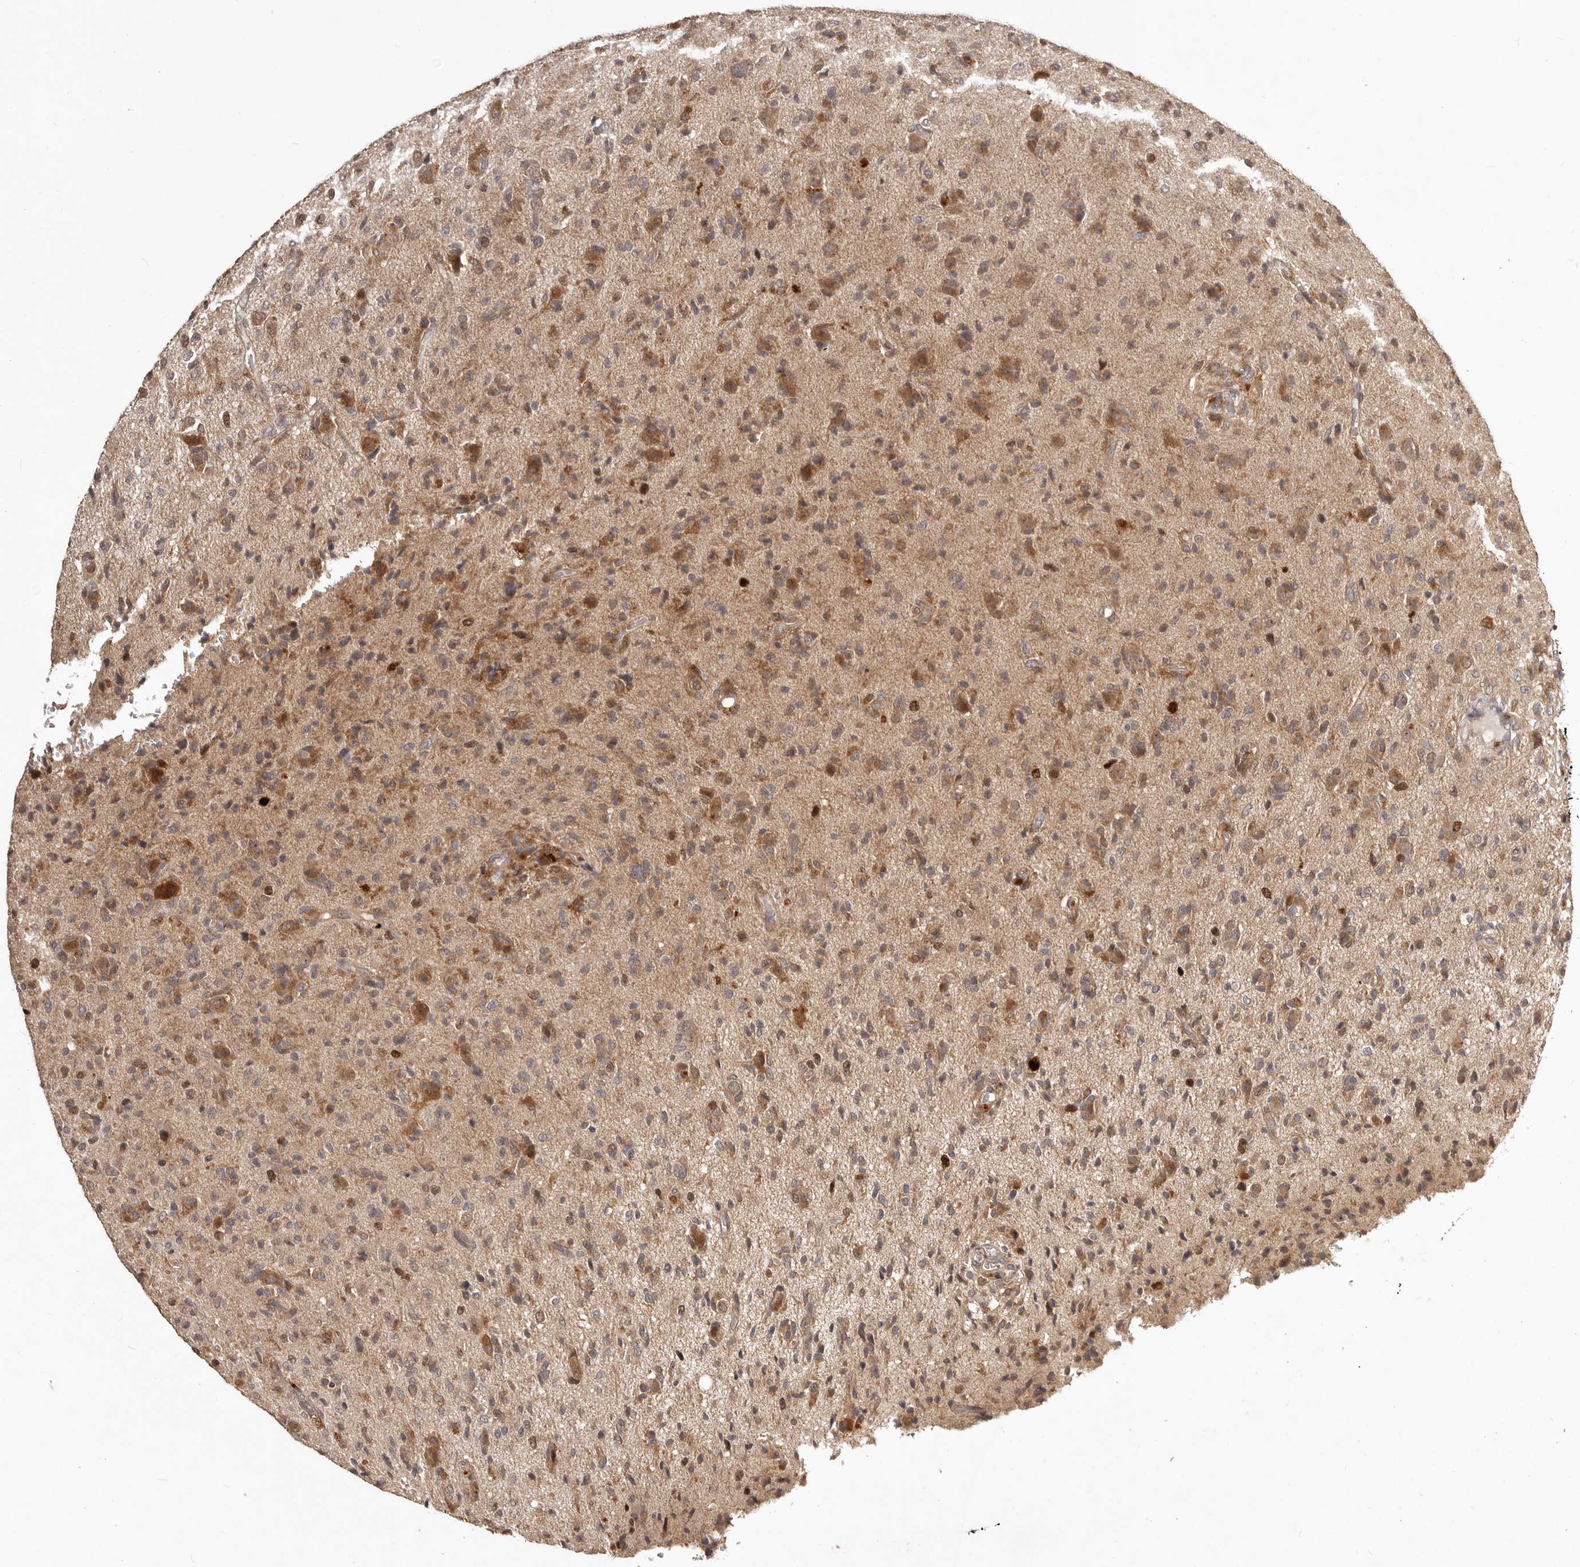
{"staining": {"intensity": "moderate", "quantity": "25%-75%", "location": "cytoplasmic/membranous"}, "tissue": "glioma", "cell_type": "Tumor cells", "image_type": "cancer", "snomed": [{"axis": "morphology", "description": "Glioma, malignant, High grade"}, {"axis": "topography", "description": "Brain"}], "caption": "Tumor cells reveal medium levels of moderate cytoplasmic/membranous positivity in about 25%-75% of cells in glioma.", "gene": "RNF187", "patient": {"sex": "female", "age": 57}}